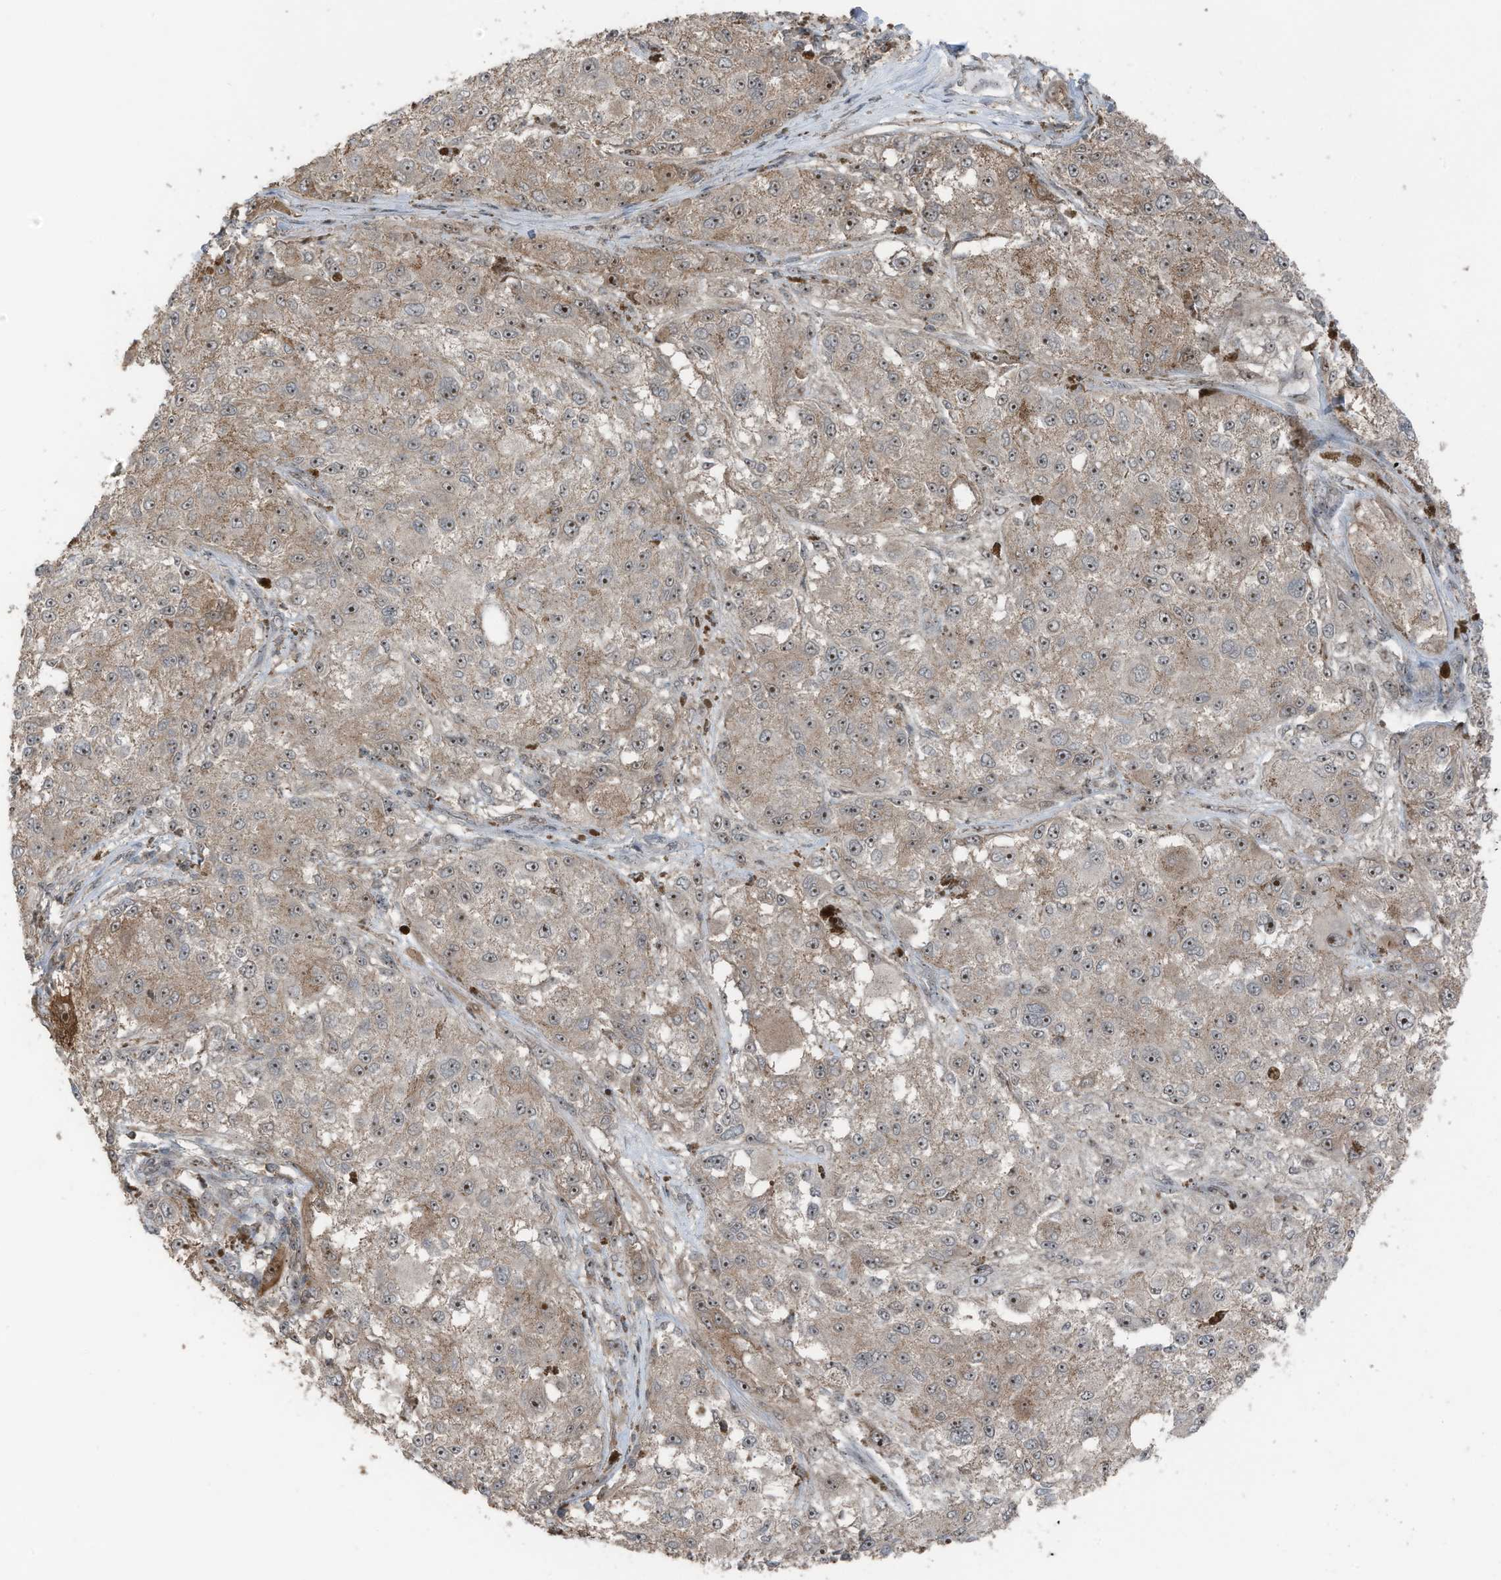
{"staining": {"intensity": "moderate", "quantity": "25%-75%", "location": "cytoplasmic/membranous,nuclear"}, "tissue": "melanoma", "cell_type": "Tumor cells", "image_type": "cancer", "snomed": [{"axis": "morphology", "description": "Necrosis, NOS"}, {"axis": "morphology", "description": "Malignant melanoma, NOS"}, {"axis": "topography", "description": "Skin"}], "caption": "This is a micrograph of immunohistochemistry (IHC) staining of malignant melanoma, which shows moderate staining in the cytoplasmic/membranous and nuclear of tumor cells.", "gene": "UTP3", "patient": {"sex": "female", "age": 87}}